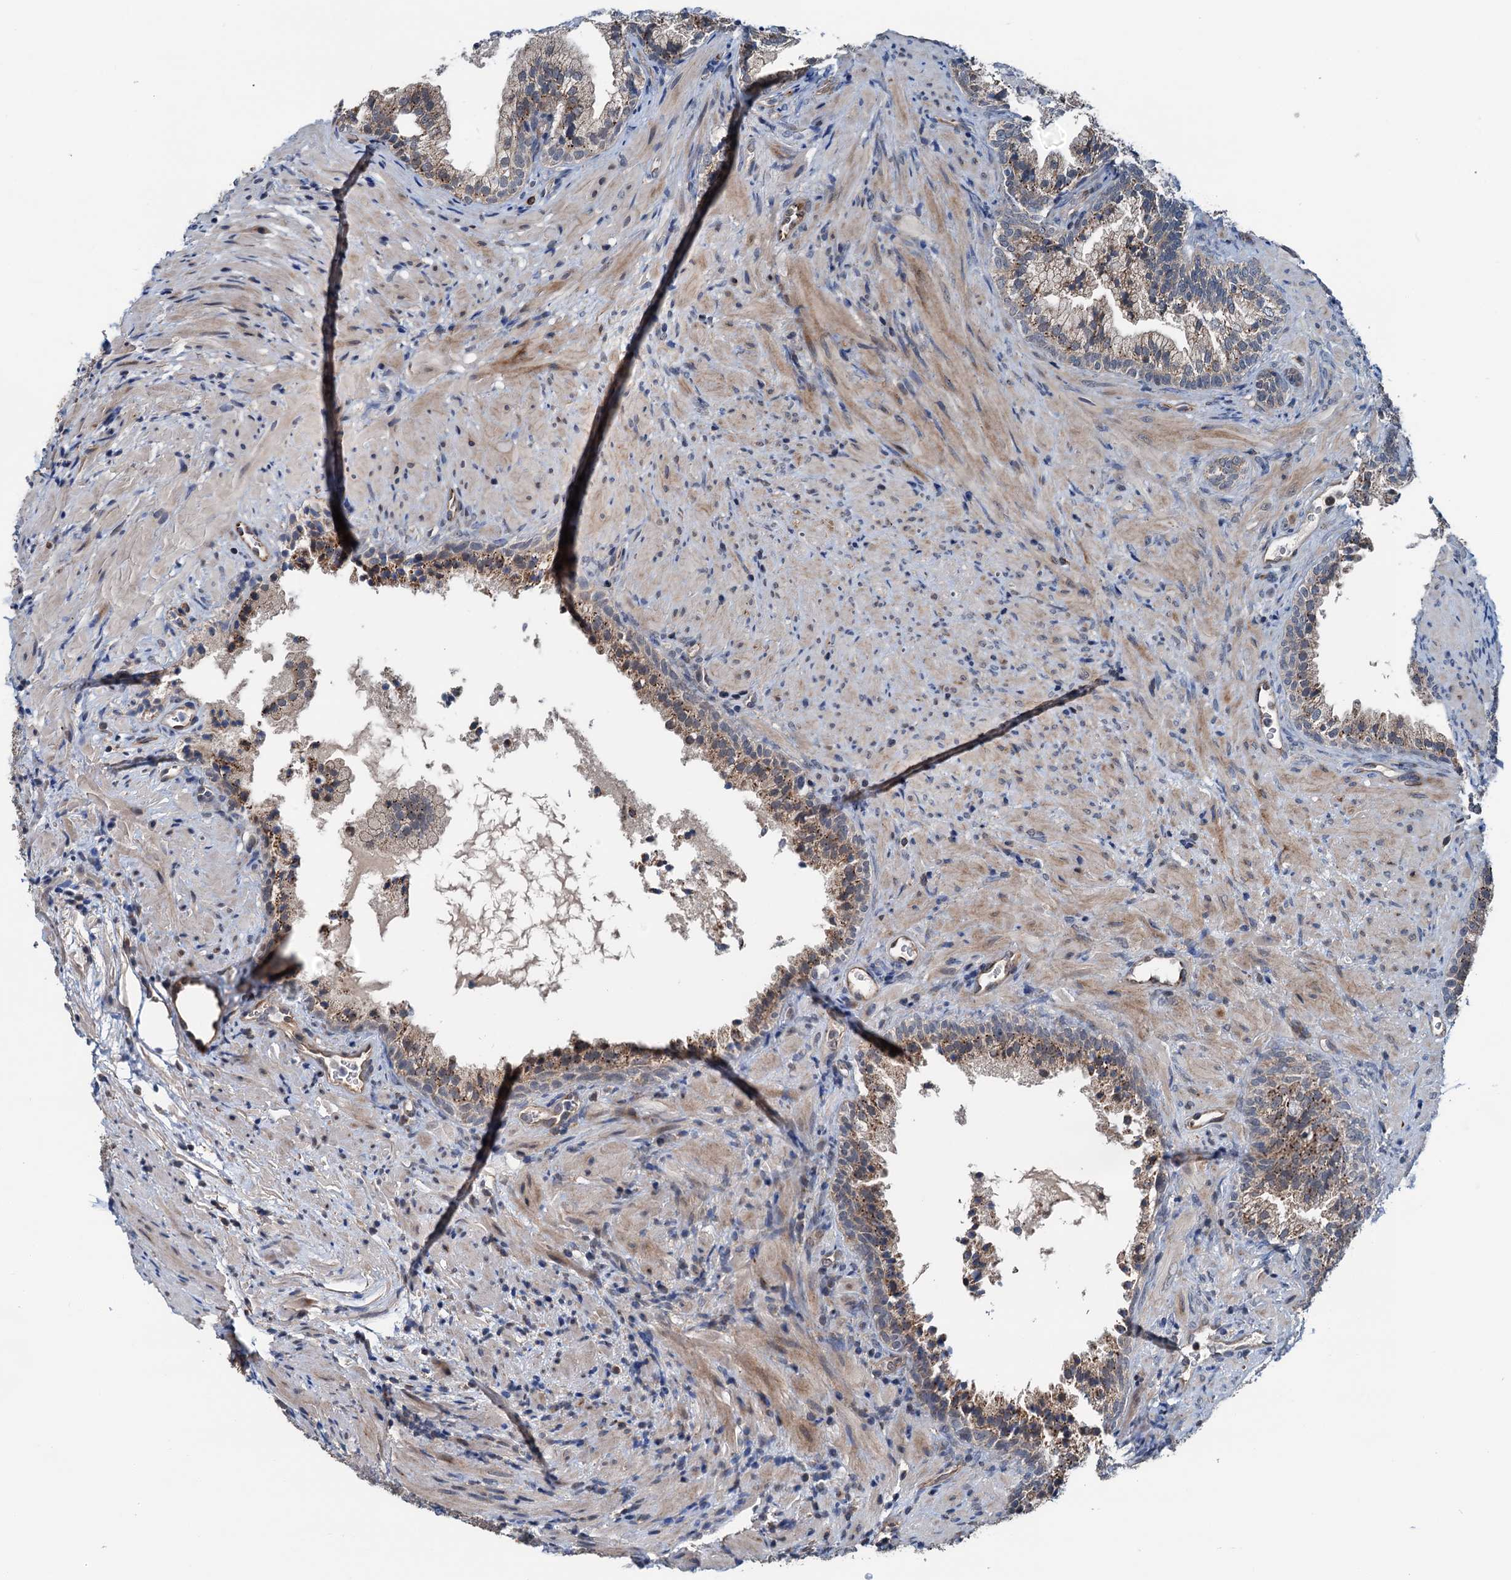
{"staining": {"intensity": "moderate", "quantity": "25%-75%", "location": "cytoplasmic/membranous"}, "tissue": "prostate", "cell_type": "Glandular cells", "image_type": "normal", "snomed": [{"axis": "morphology", "description": "Normal tissue, NOS"}, {"axis": "topography", "description": "Prostate"}], "caption": "Prostate stained for a protein shows moderate cytoplasmic/membranous positivity in glandular cells. The protein is shown in brown color, while the nuclei are stained blue.", "gene": "ELAC1", "patient": {"sex": "male", "age": 76}}